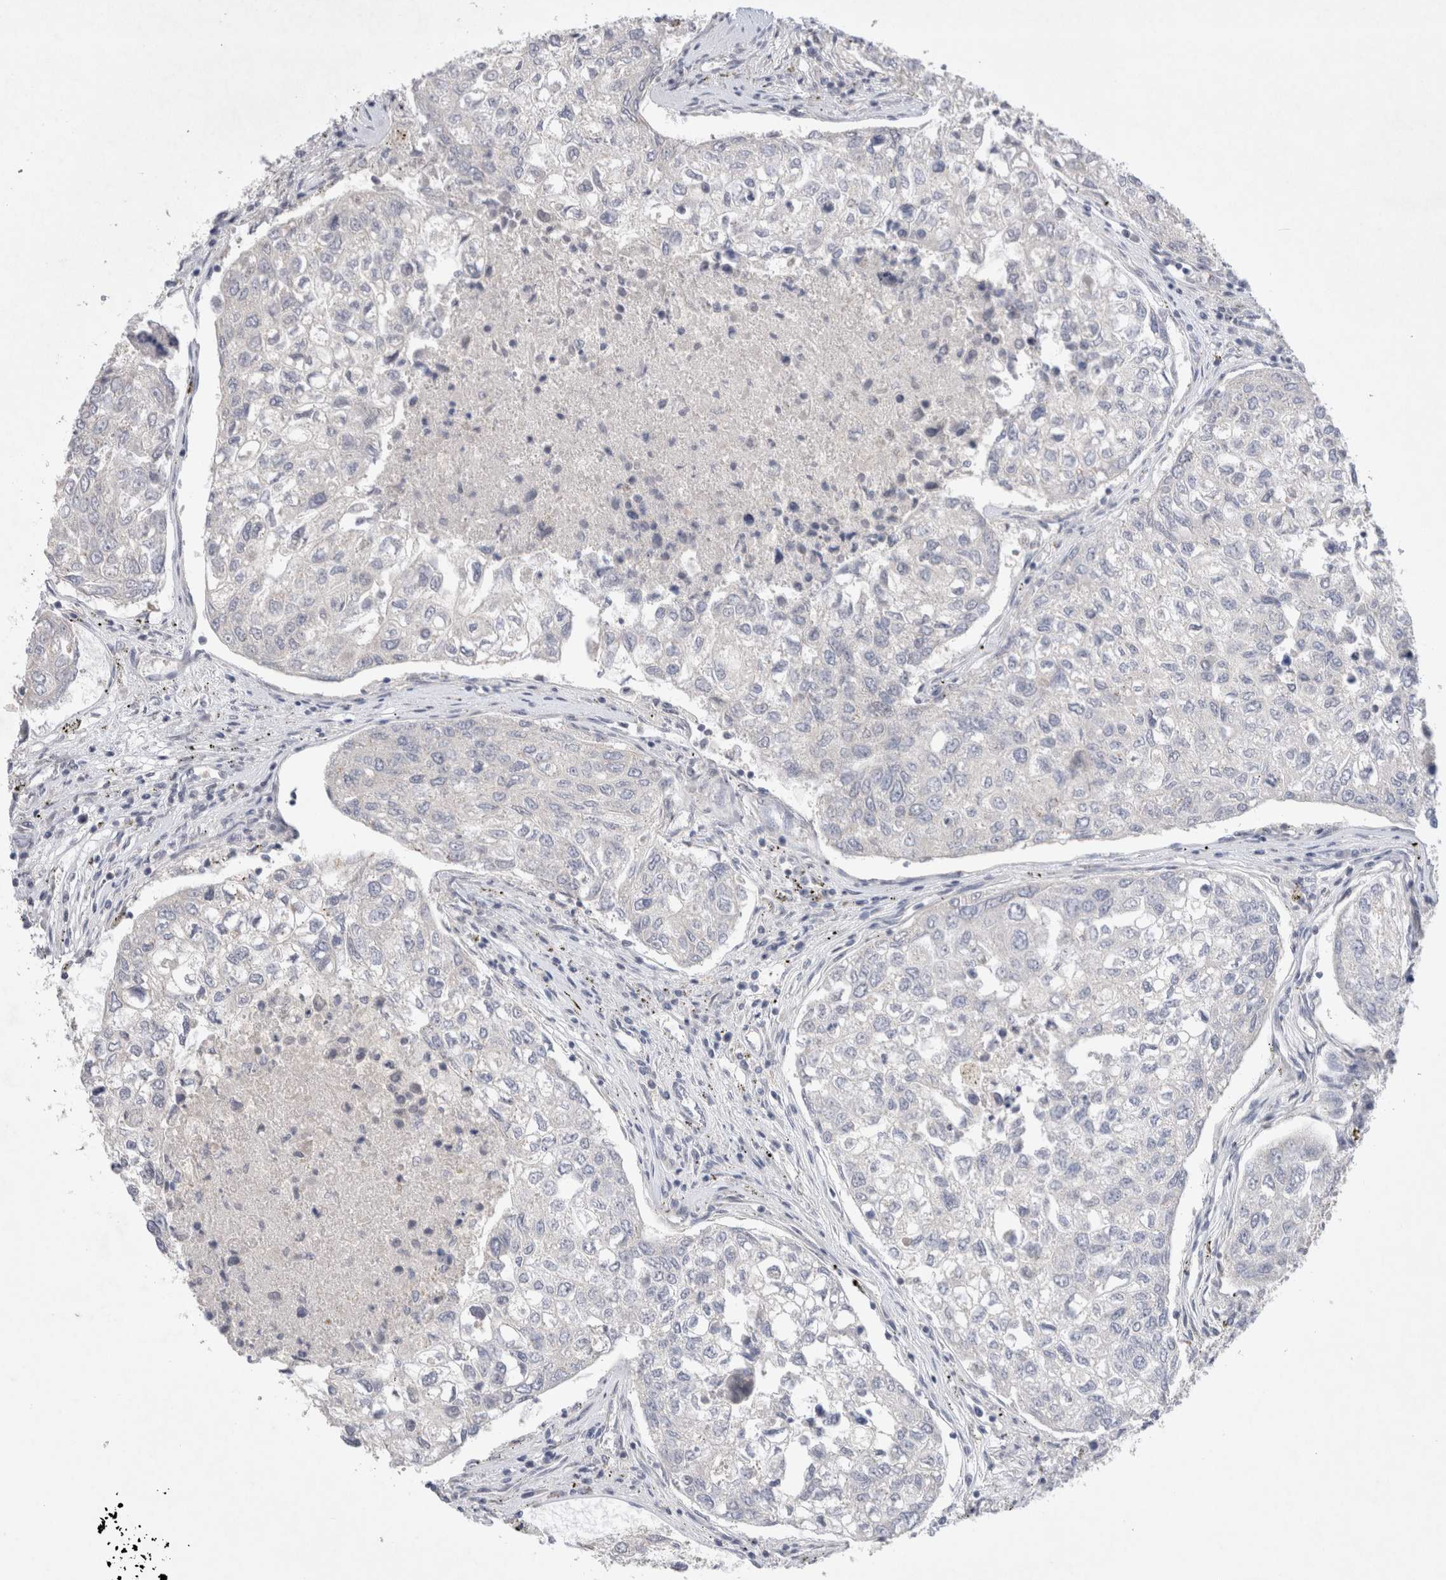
{"staining": {"intensity": "negative", "quantity": "none", "location": "none"}, "tissue": "urothelial cancer", "cell_type": "Tumor cells", "image_type": "cancer", "snomed": [{"axis": "morphology", "description": "Urothelial carcinoma, High grade"}, {"axis": "topography", "description": "Lymph node"}, {"axis": "topography", "description": "Urinary bladder"}], "caption": "IHC image of human urothelial carcinoma (high-grade) stained for a protein (brown), which displays no expression in tumor cells. (Immunohistochemistry (ihc), brightfield microscopy, high magnification).", "gene": "BICD2", "patient": {"sex": "male", "age": 51}}